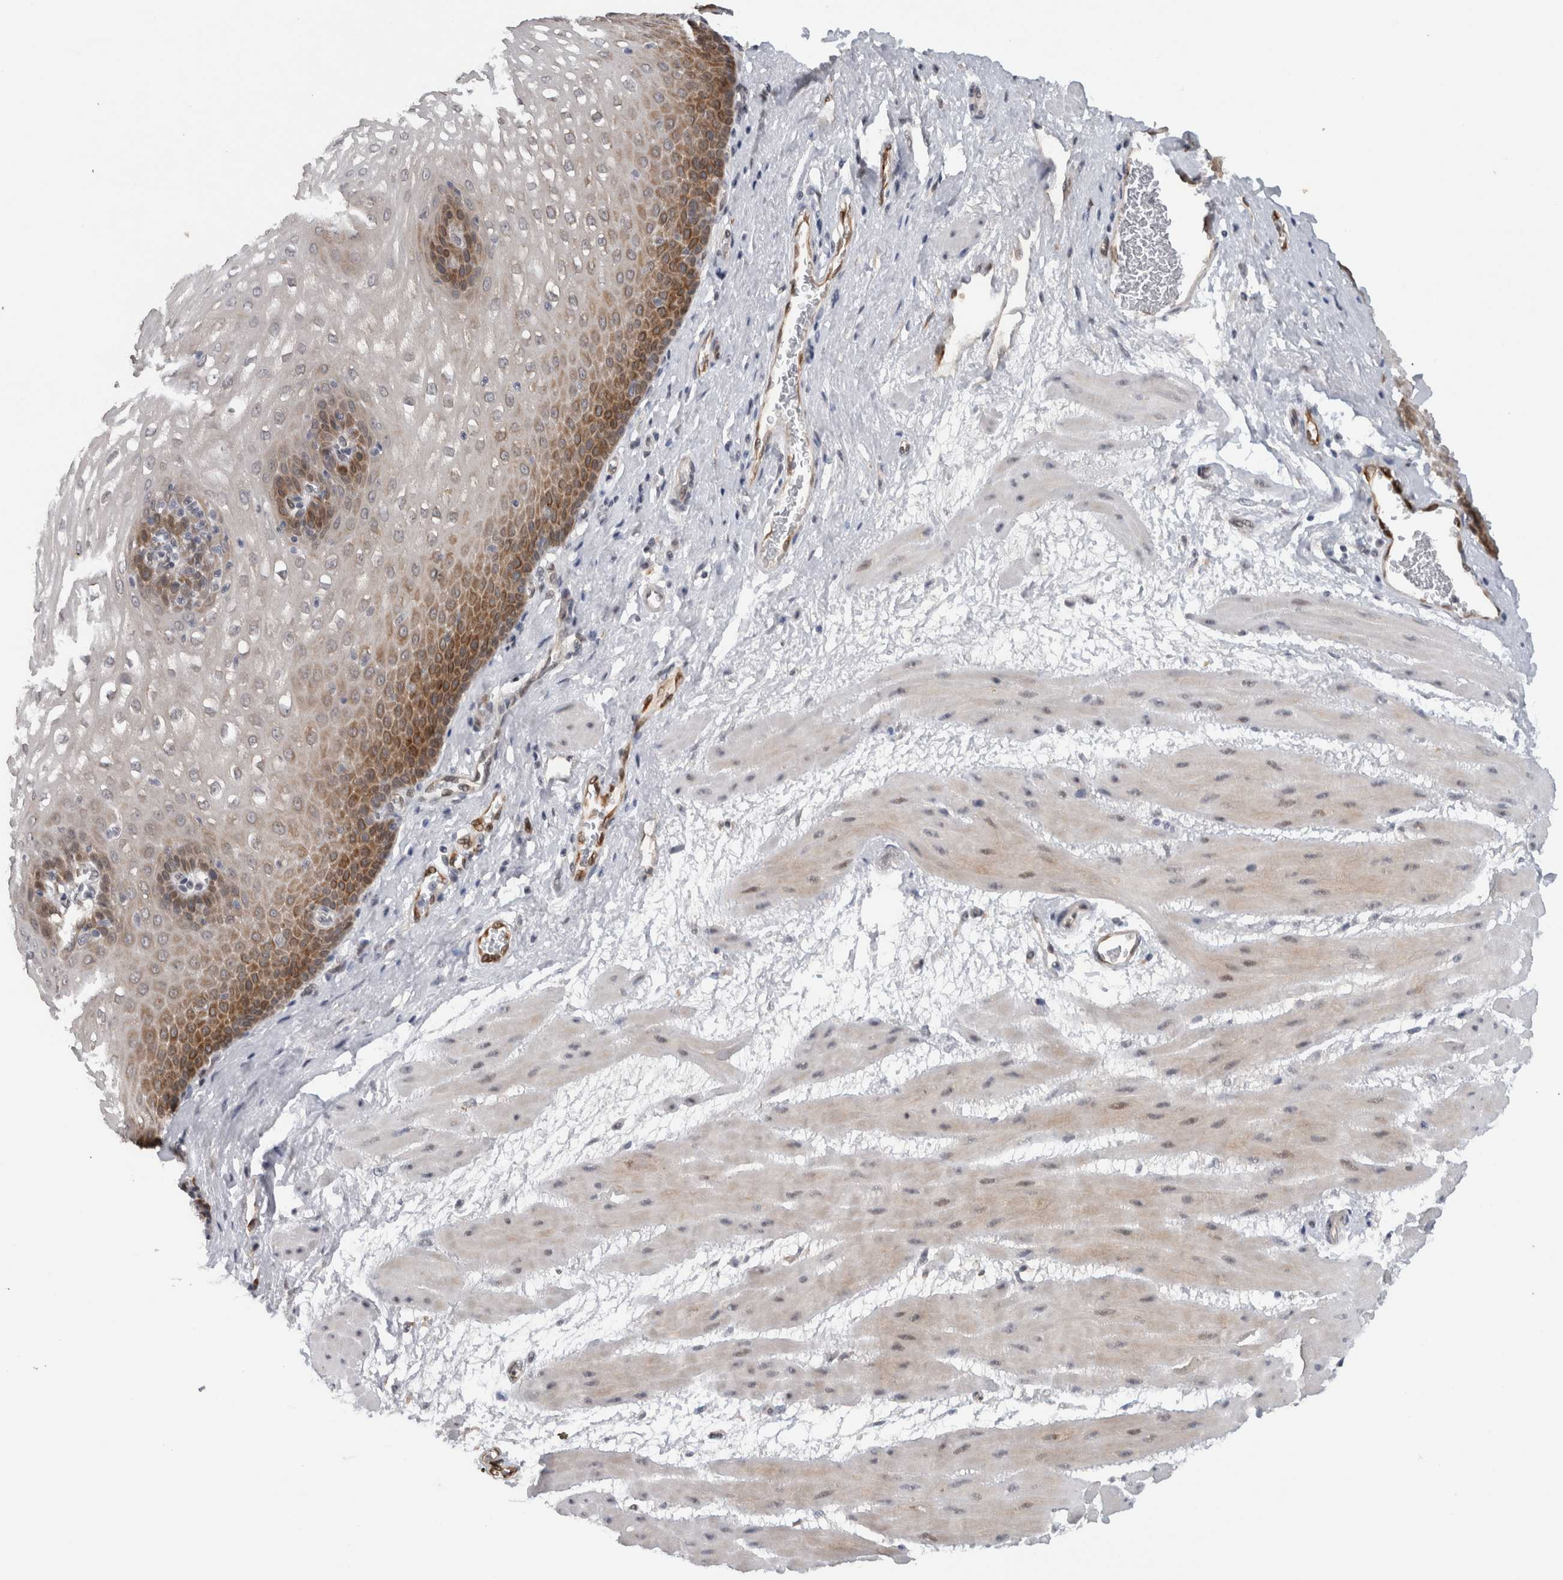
{"staining": {"intensity": "moderate", "quantity": "25%-75%", "location": "cytoplasmic/membranous"}, "tissue": "esophagus", "cell_type": "Squamous epithelial cells", "image_type": "normal", "snomed": [{"axis": "morphology", "description": "Normal tissue, NOS"}, {"axis": "topography", "description": "Esophagus"}], "caption": "Approximately 25%-75% of squamous epithelial cells in unremarkable esophagus display moderate cytoplasmic/membranous protein expression as visualized by brown immunohistochemical staining.", "gene": "PRXL2A", "patient": {"sex": "male", "age": 48}}